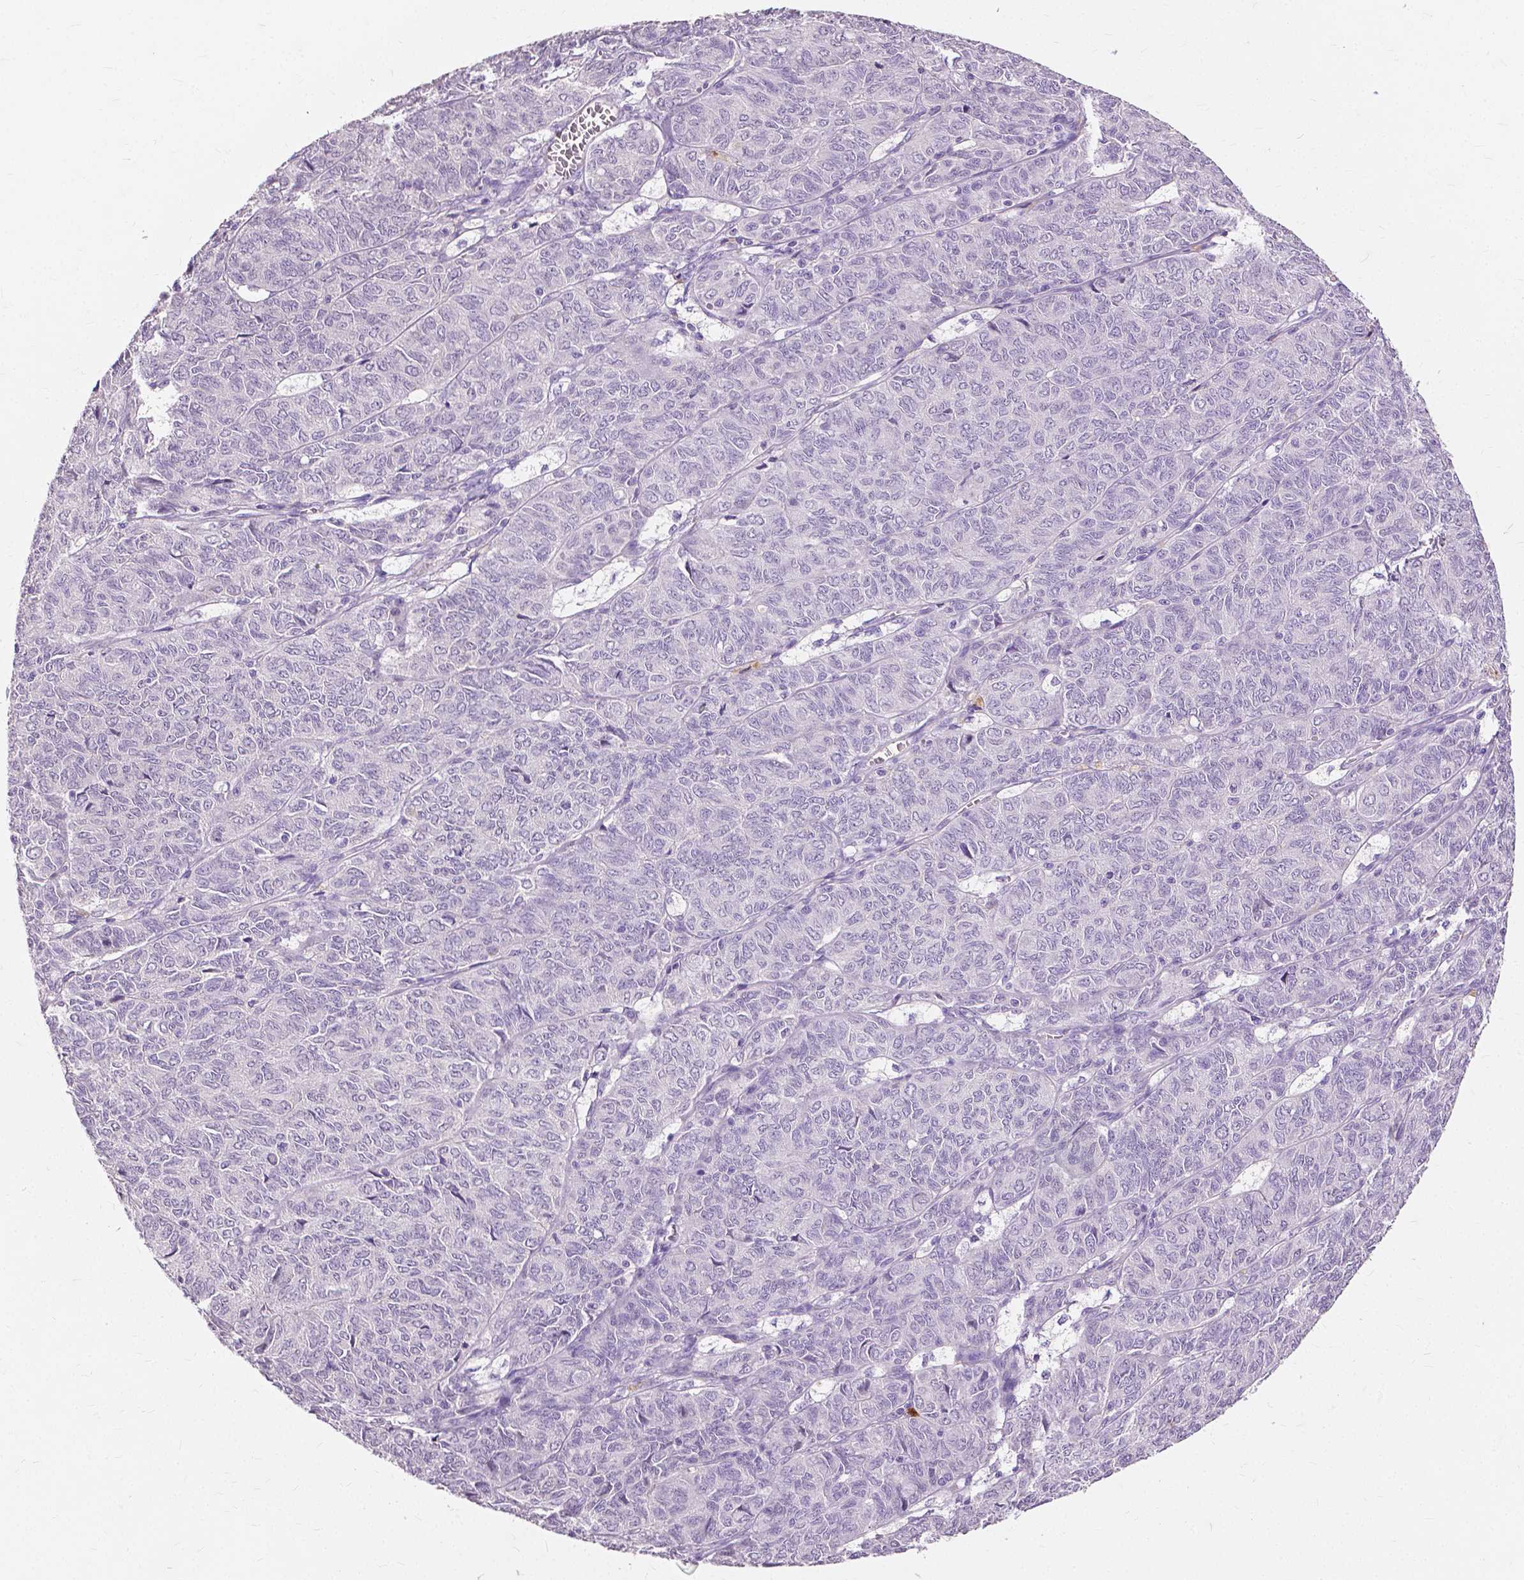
{"staining": {"intensity": "negative", "quantity": "none", "location": "none"}, "tissue": "ovarian cancer", "cell_type": "Tumor cells", "image_type": "cancer", "snomed": [{"axis": "morphology", "description": "Carcinoma, endometroid"}, {"axis": "topography", "description": "Ovary"}], "caption": "This is an immunohistochemistry image of endometroid carcinoma (ovarian). There is no positivity in tumor cells.", "gene": "CXCR2", "patient": {"sex": "female", "age": 80}}